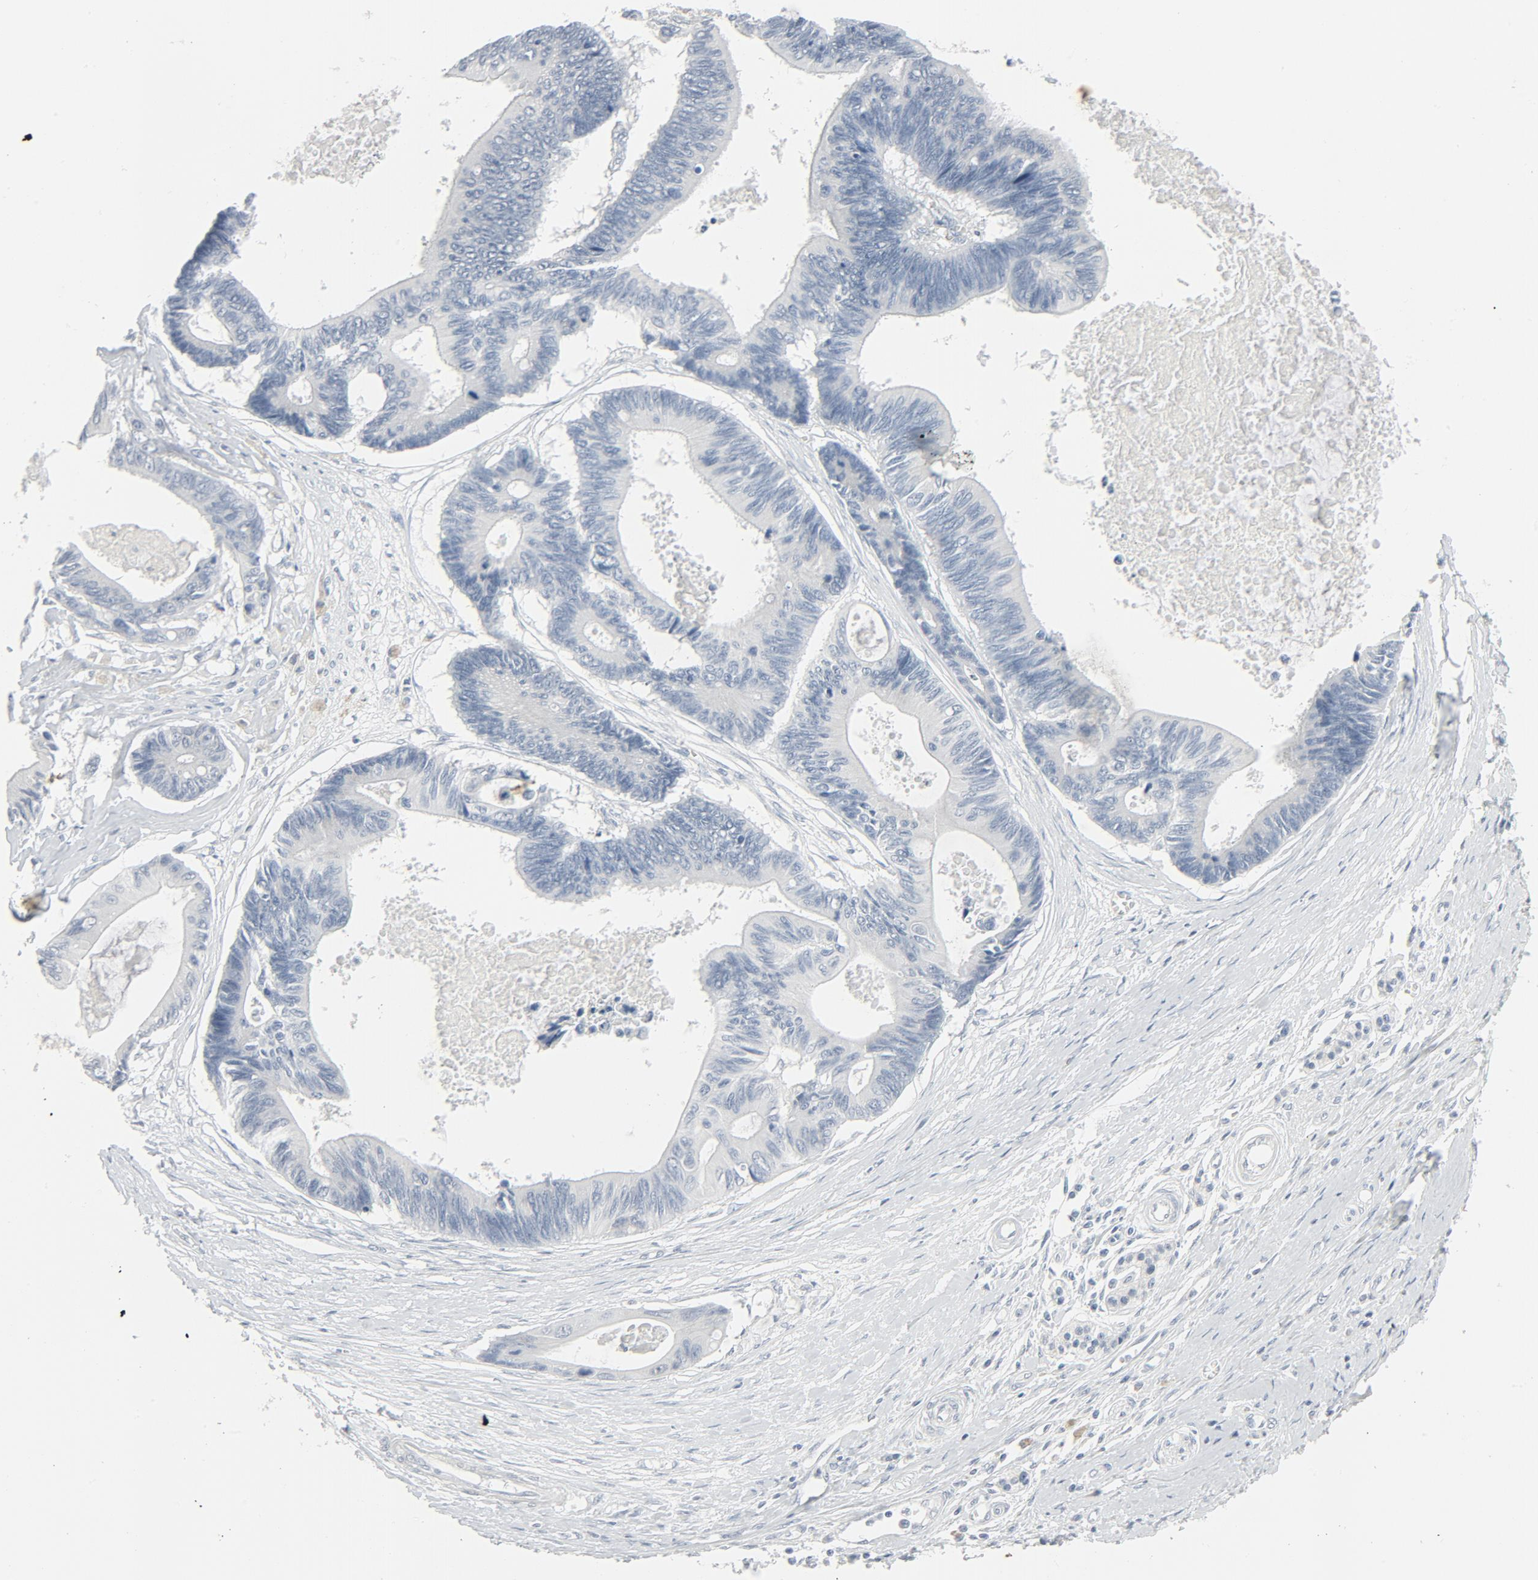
{"staining": {"intensity": "negative", "quantity": "none", "location": "none"}, "tissue": "pancreatic cancer", "cell_type": "Tumor cells", "image_type": "cancer", "snomed": [{"axis": "morphology", "description": "Adenocarcinoma, NOS"}, {"axis": "topography", "description": "Pancreas"}], "caption": "IHC of adenocarcinoma (pancreatic) displays no positivity in tumor cells.", "gene": "FGFR3", "patient": {"sex": "female", "age": 70}}